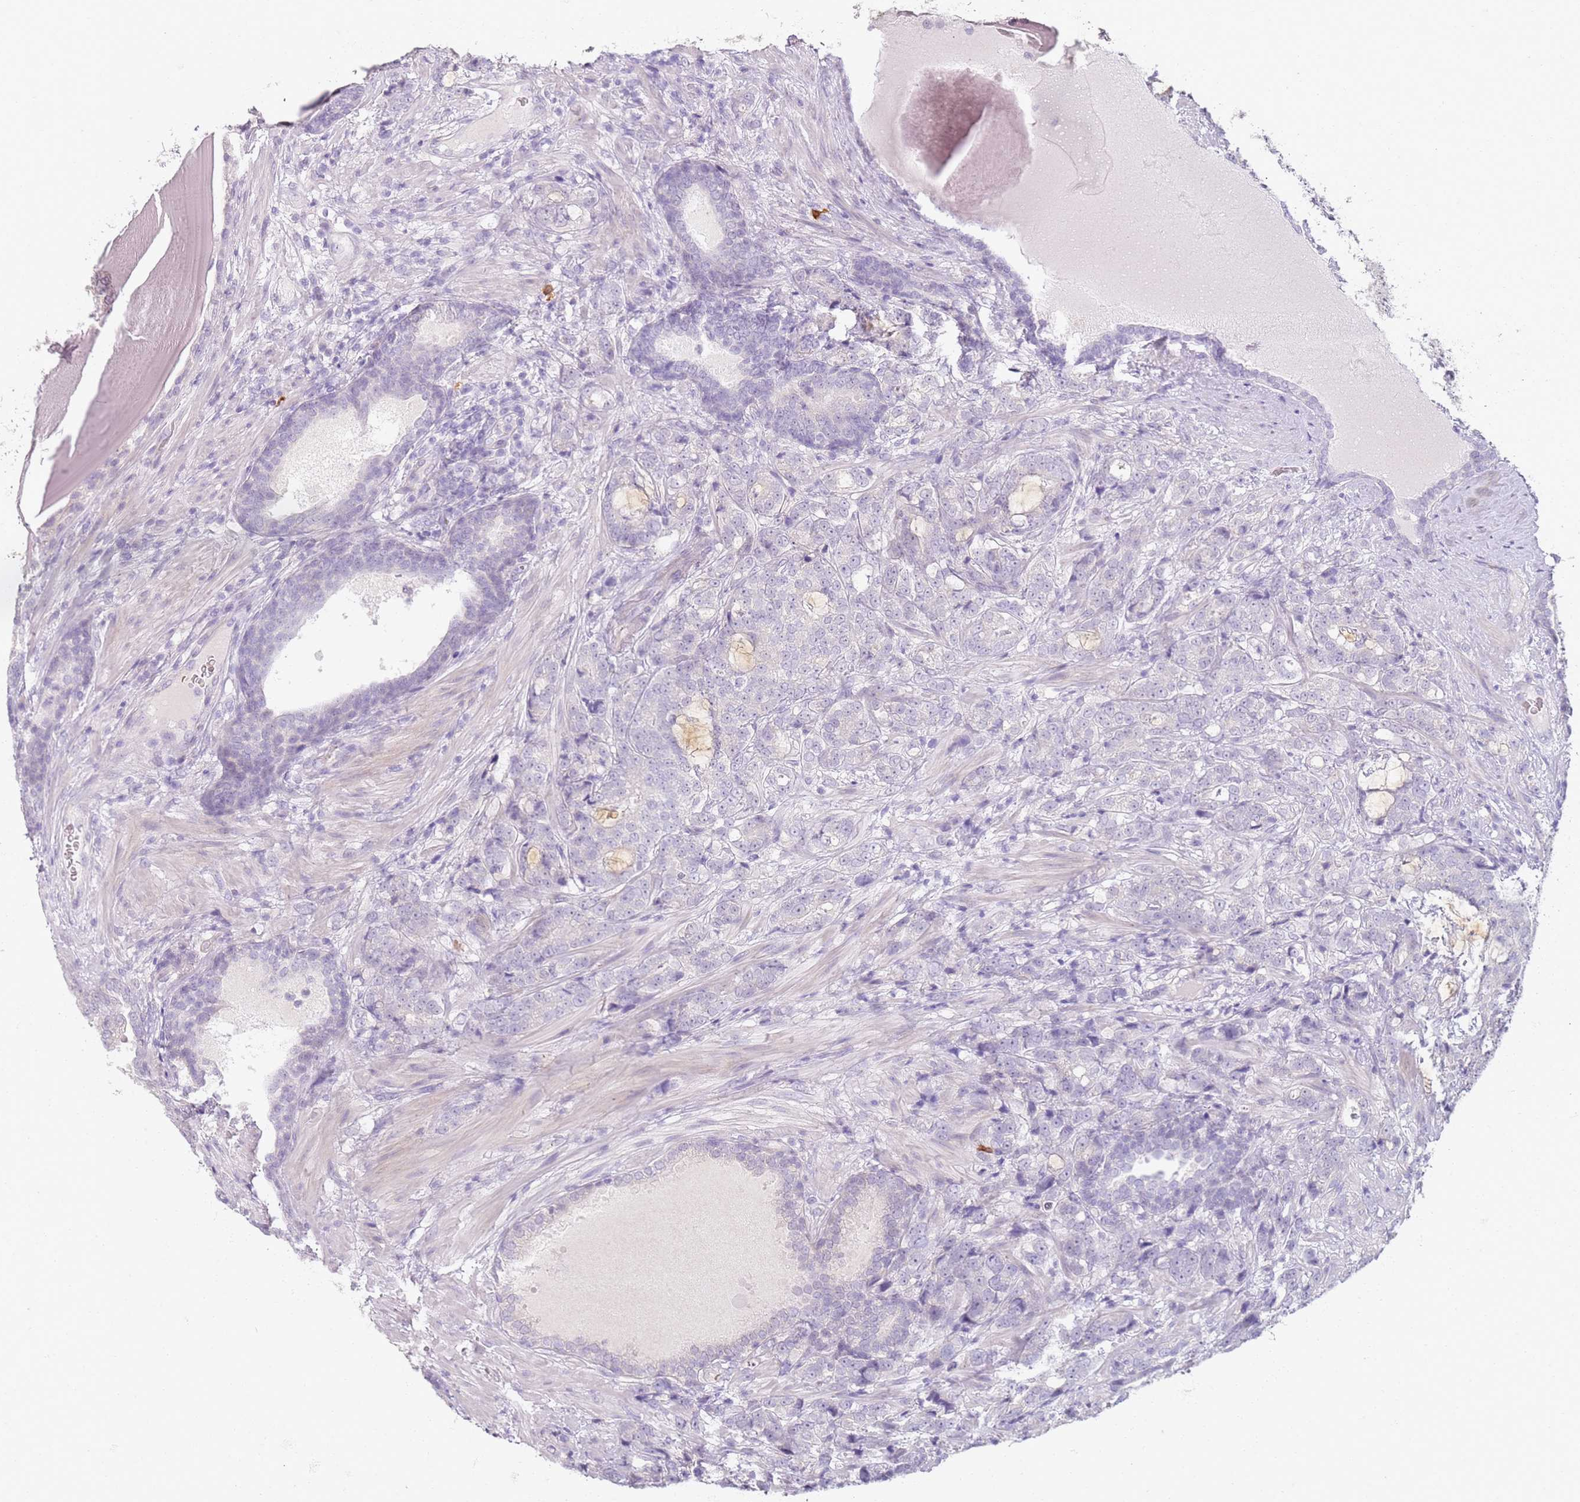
{"staining": {"intensity": "negative", "quantity": "none", "location": "none"}, "tissue": "prostate cancer", "cell_type": "Tumor cells", "image_type": "cancer", "snomed": [{"axis": "morphology", "description": "Adenocarcinoma, High grade"}, {"axis": "topography", "description": "Prostate"}], "caption": "This is an immunohistochemistry (IHC) micrograph of prostate cancer. There is no staining in tumor cells.", "gene": "CD40LG", "patient": {"sex": "male", "age": 67}}